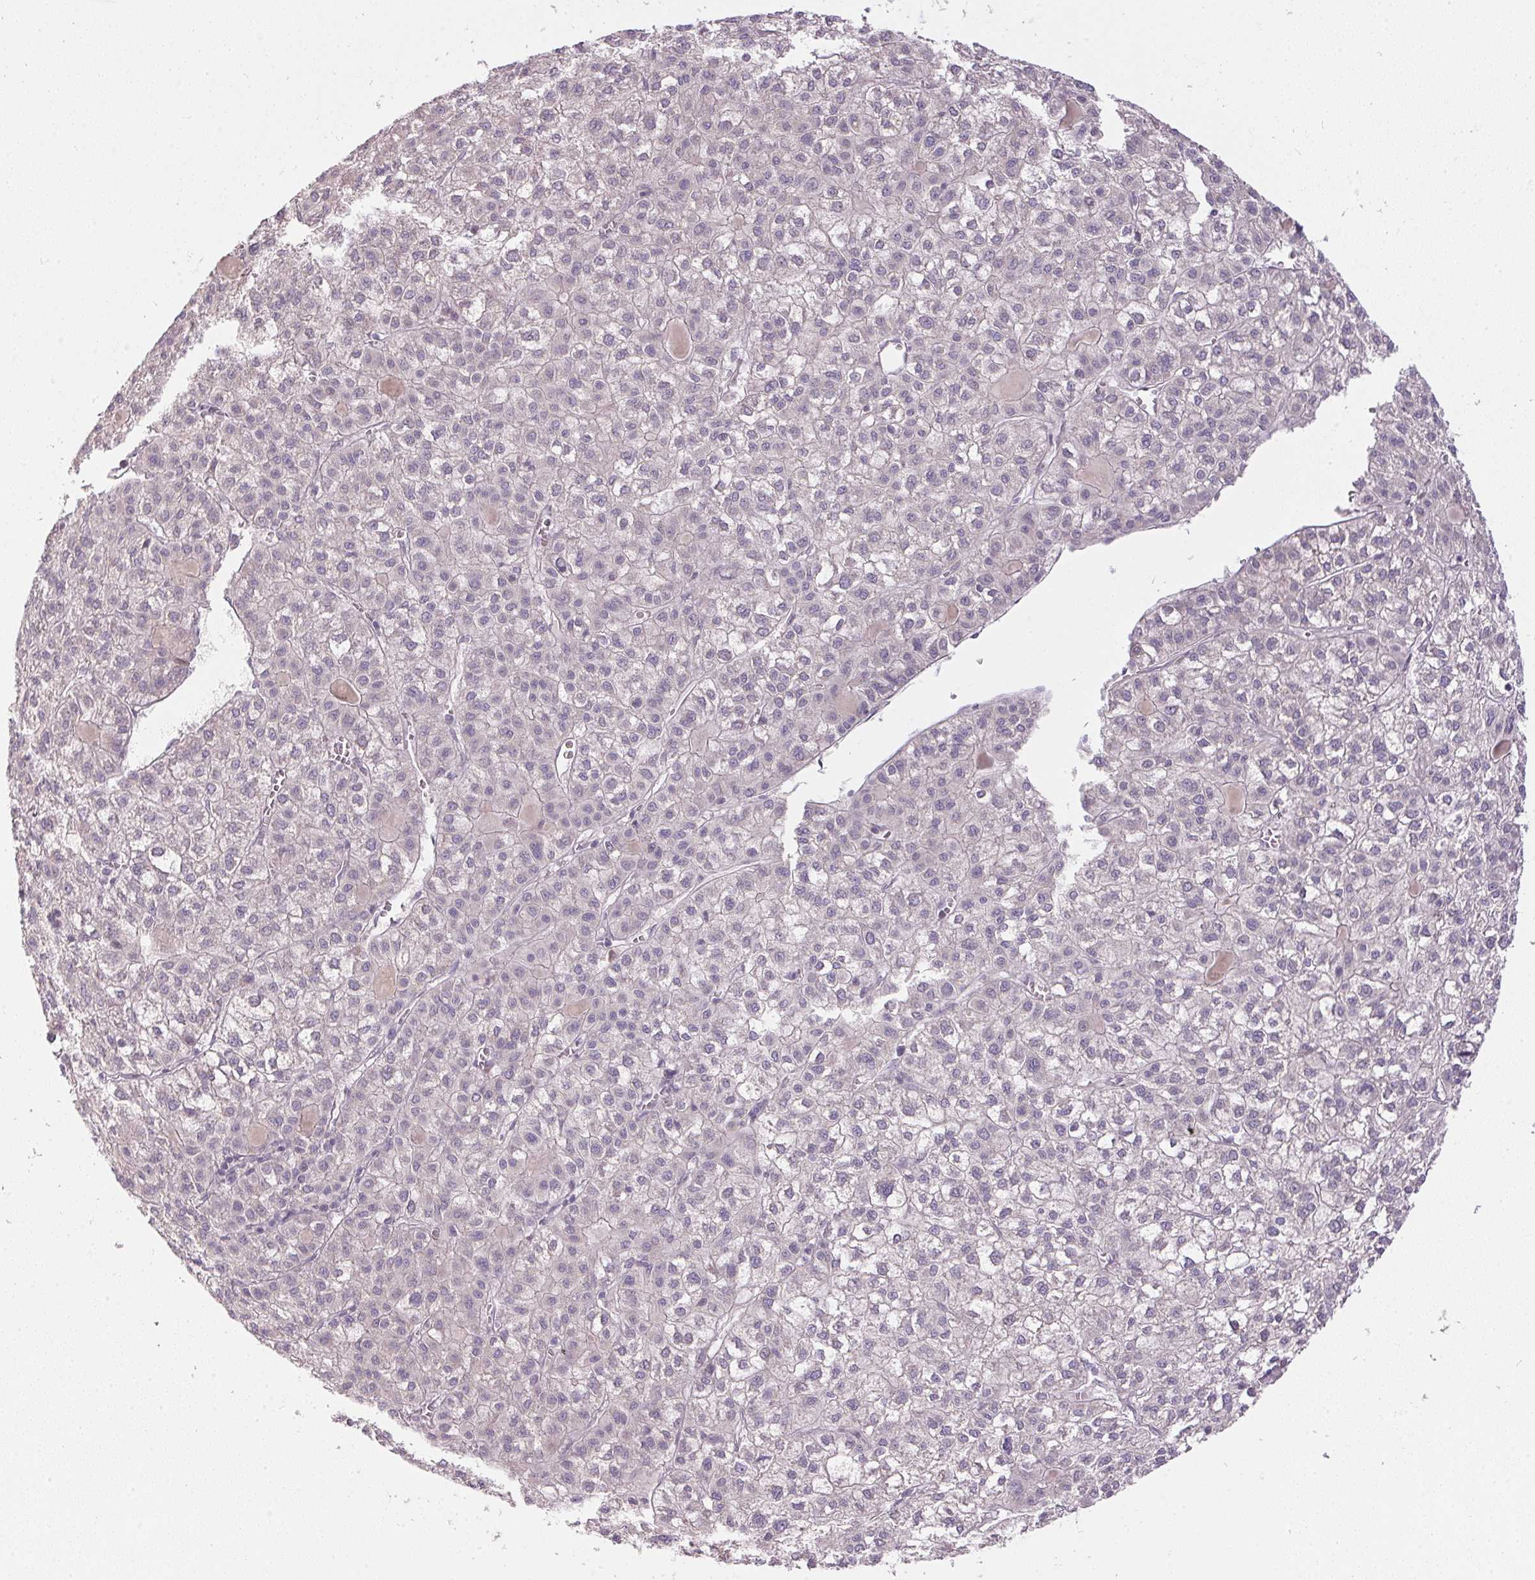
{"staining": {"intensity": "negative", "quantity": "none", "location": "none"}, "tissue": "liver cancer", "cell_type": "Tumor cells", "image_type": "cancer", "snomed": [{"axis": "morphology", "description": "Carcinoma, Hepatocellular, NOS"}, {"axis": "topography", "description": "Liver"}], "caption": "IHC image of neoplastic tissue: human liver cancer (hepatocellular carcinoma) stained with DAB displays no significant protein expression in tumor cells. Nuclei are stained in blue.", "gene": "TTC23L", "patient": {"sex": "female", "age": 43}}